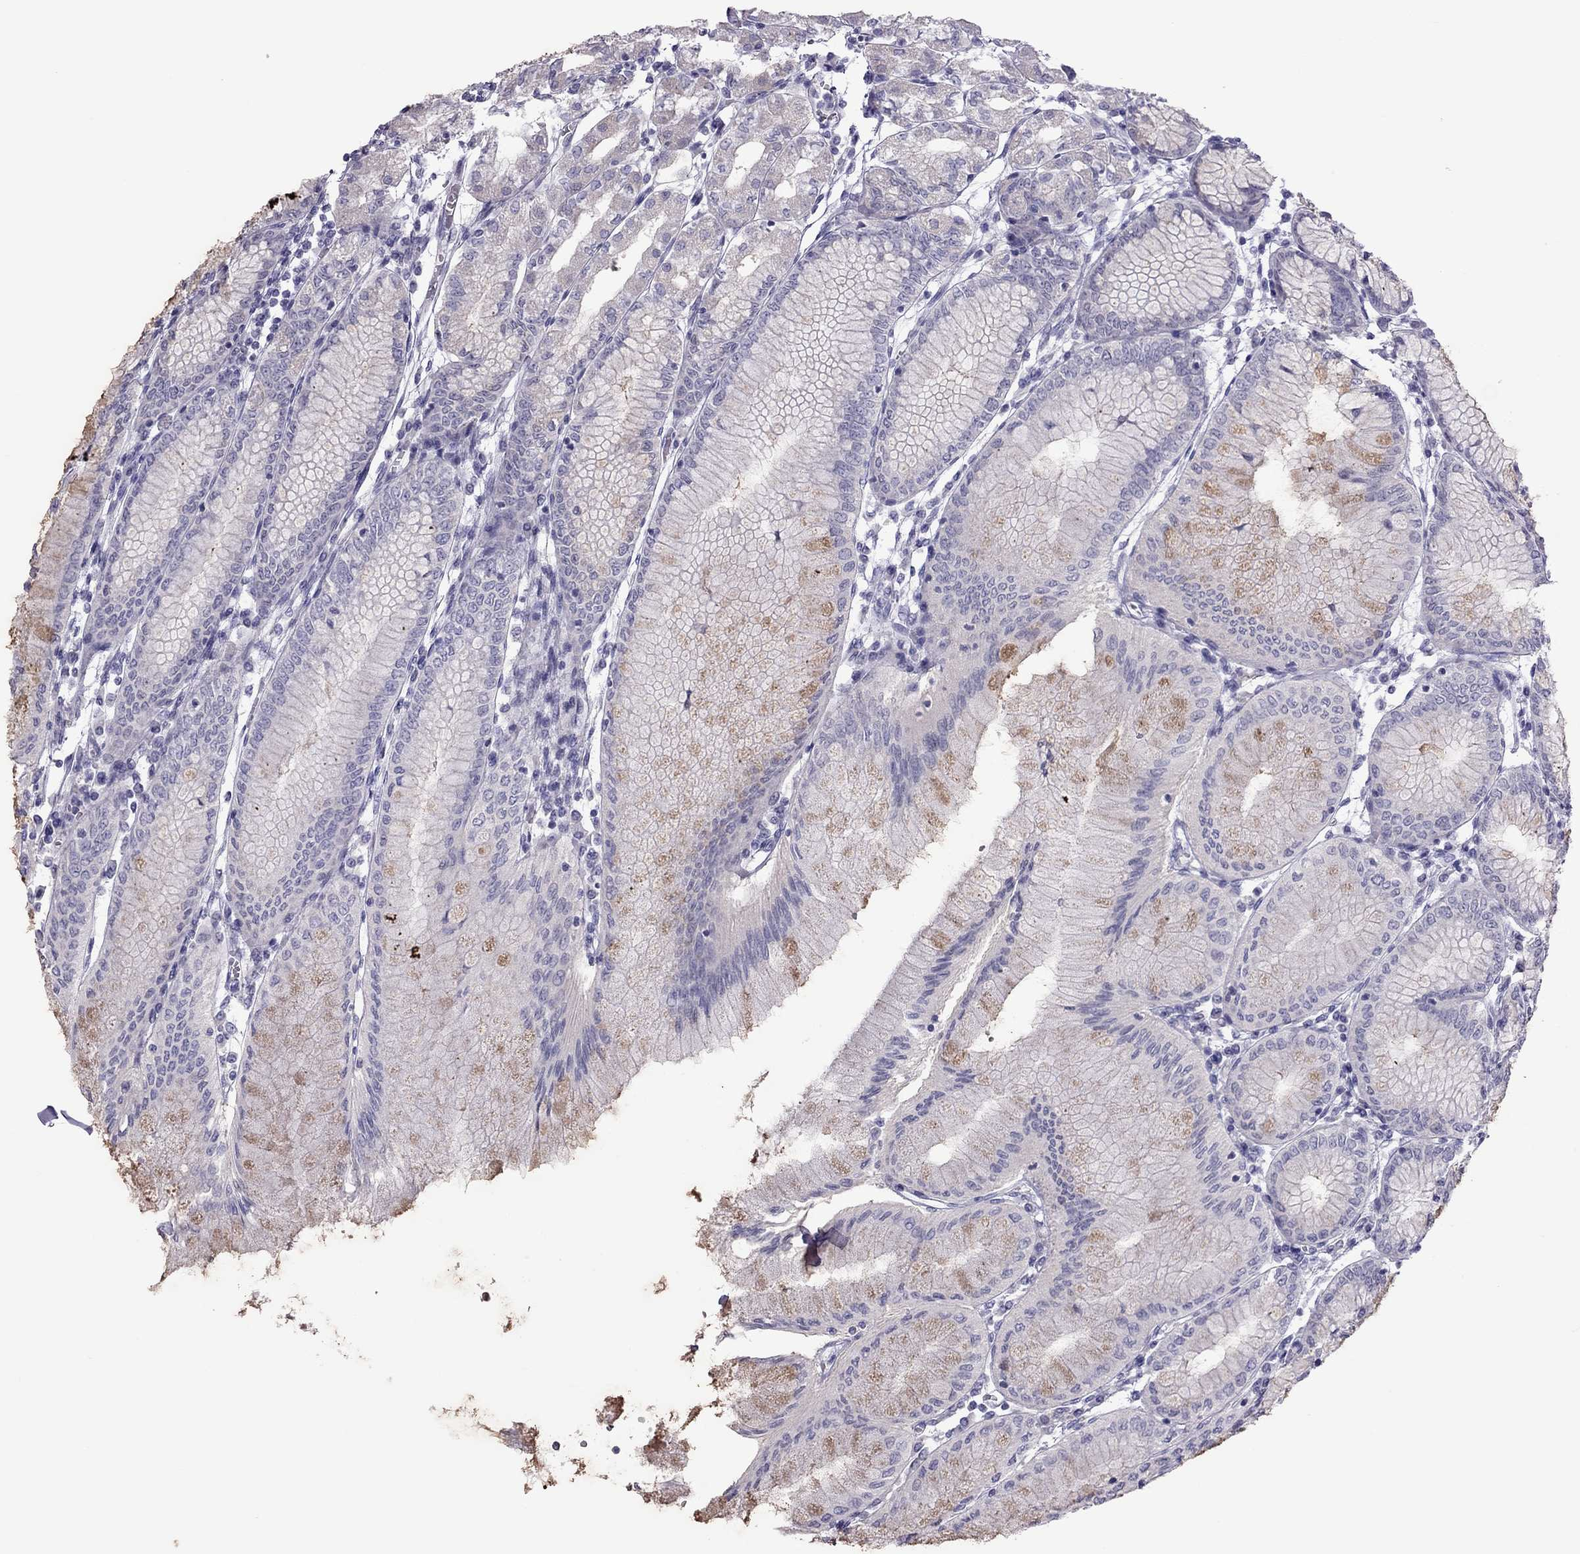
{"staining": {"intensity": "negative", "quantity": "none", "location": "none"}, "tissue": "stomach", "cell_type": "Glandular cells", "image_type": "normal", "snomed": [{"axis": "morphology", "description": "Normal tissue, NOS"}, {"axis": "topography", "description": "Skeletal muscle"}, {"axis": "topography", "description": "Stomach"}], "caption": "The immunohistochemistry (IHC) photomicrograph has no significant staining in glandular cells of stomach.", "gene": "TEX14", "patient": {"sex": "female", "age": 57}}